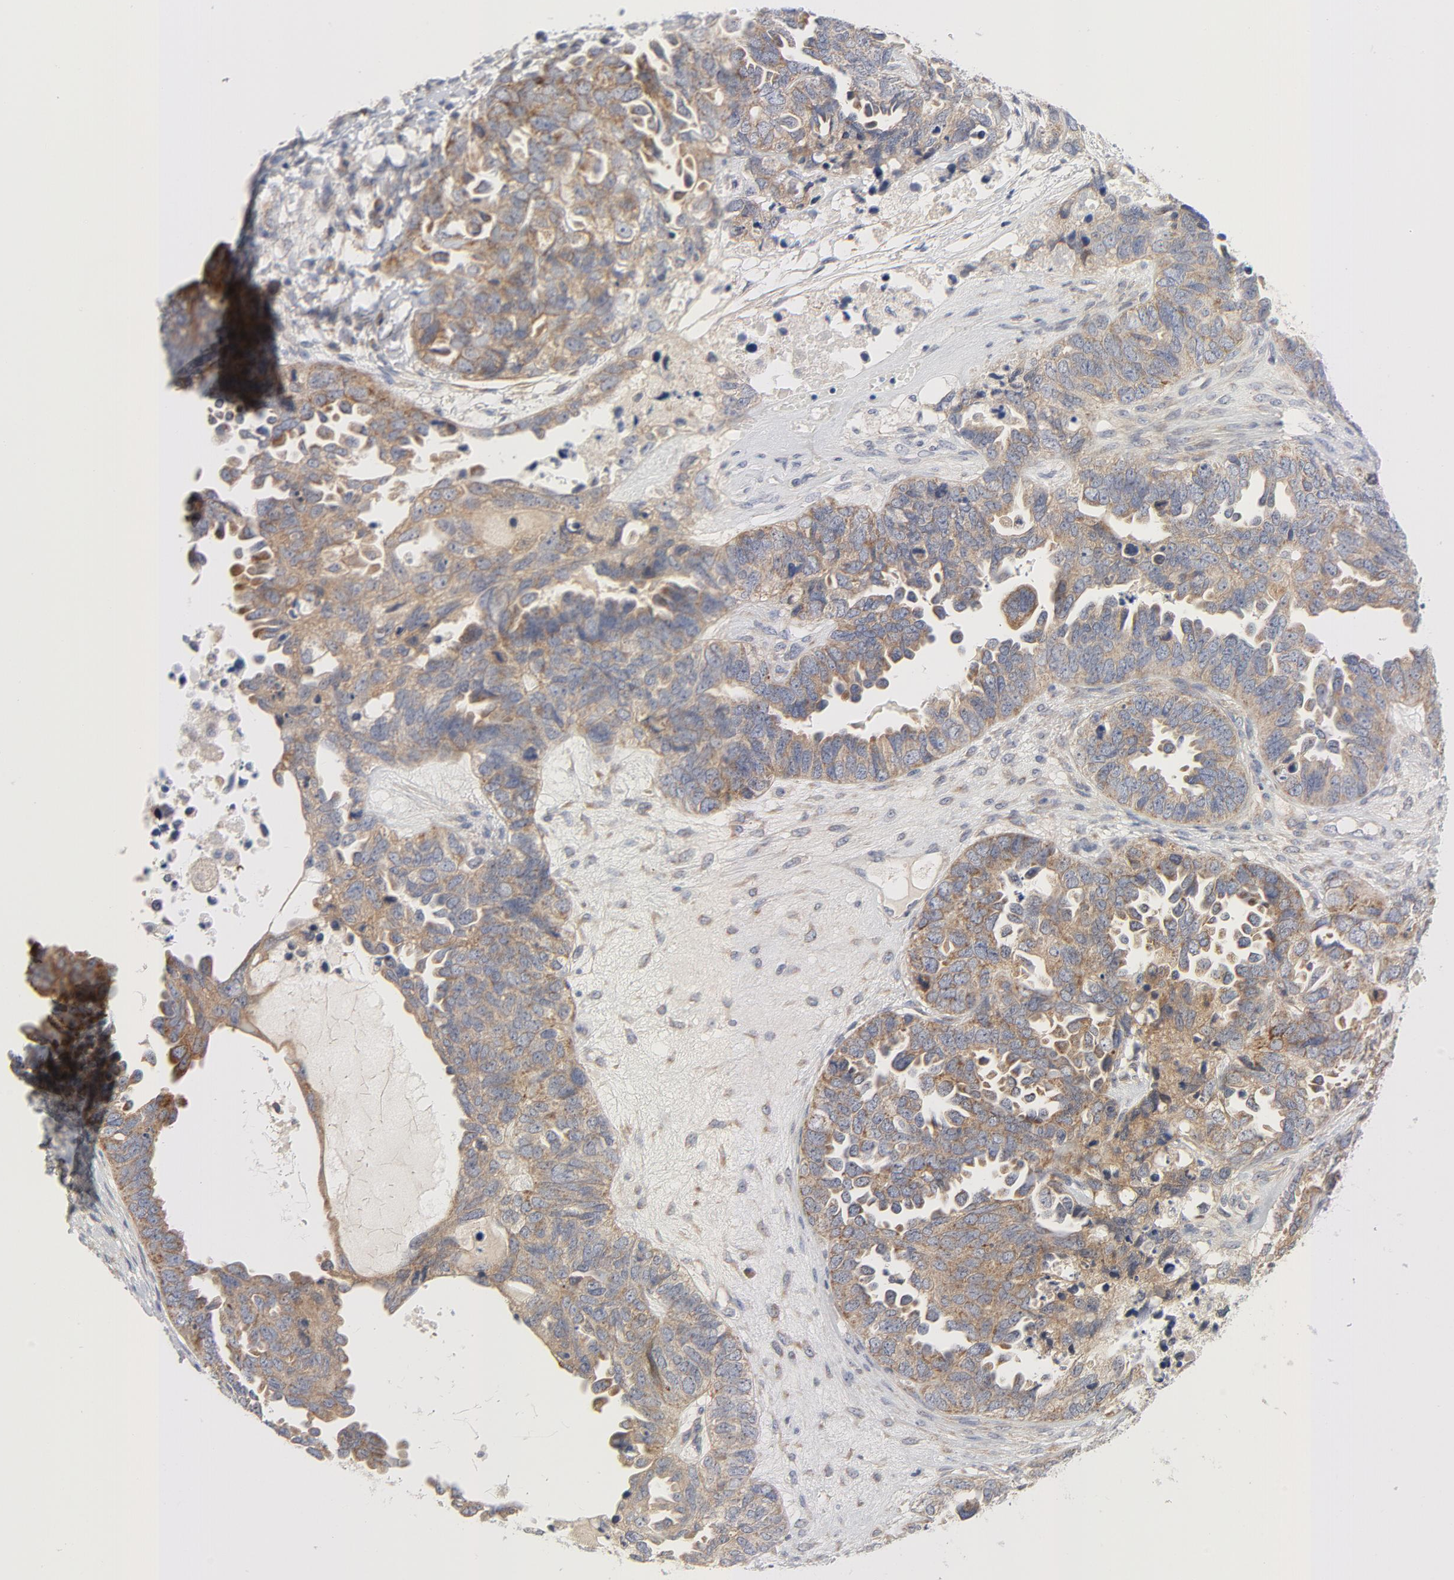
{"staining": {"intensity": "strong", "quantity": ">75%", "location": "cytoplasmic/membranous"}, "tissue": "ovarian cancer", "cell_type": "Tumor cells", "image_type": "cancer", "snomed": [{"axis": "morphology", "description": "Cystadenocarcinoma, serous, NOS"}, {"axis": "topography", "description": "Ovary"}], "caption": "High-magnification brightfield microscopy of serous cystadenocarcinoma (ovarian) stained with DAB (3,3'-diaminobenzidine) (brown) and counterstained with hematoxylin (blue). tumor cells exhibit strong cytoplasmic/membranous positivity is seen in about>75% of cells.", "gene": "BAD", "patient": {"sex": "female", "age": 82}}